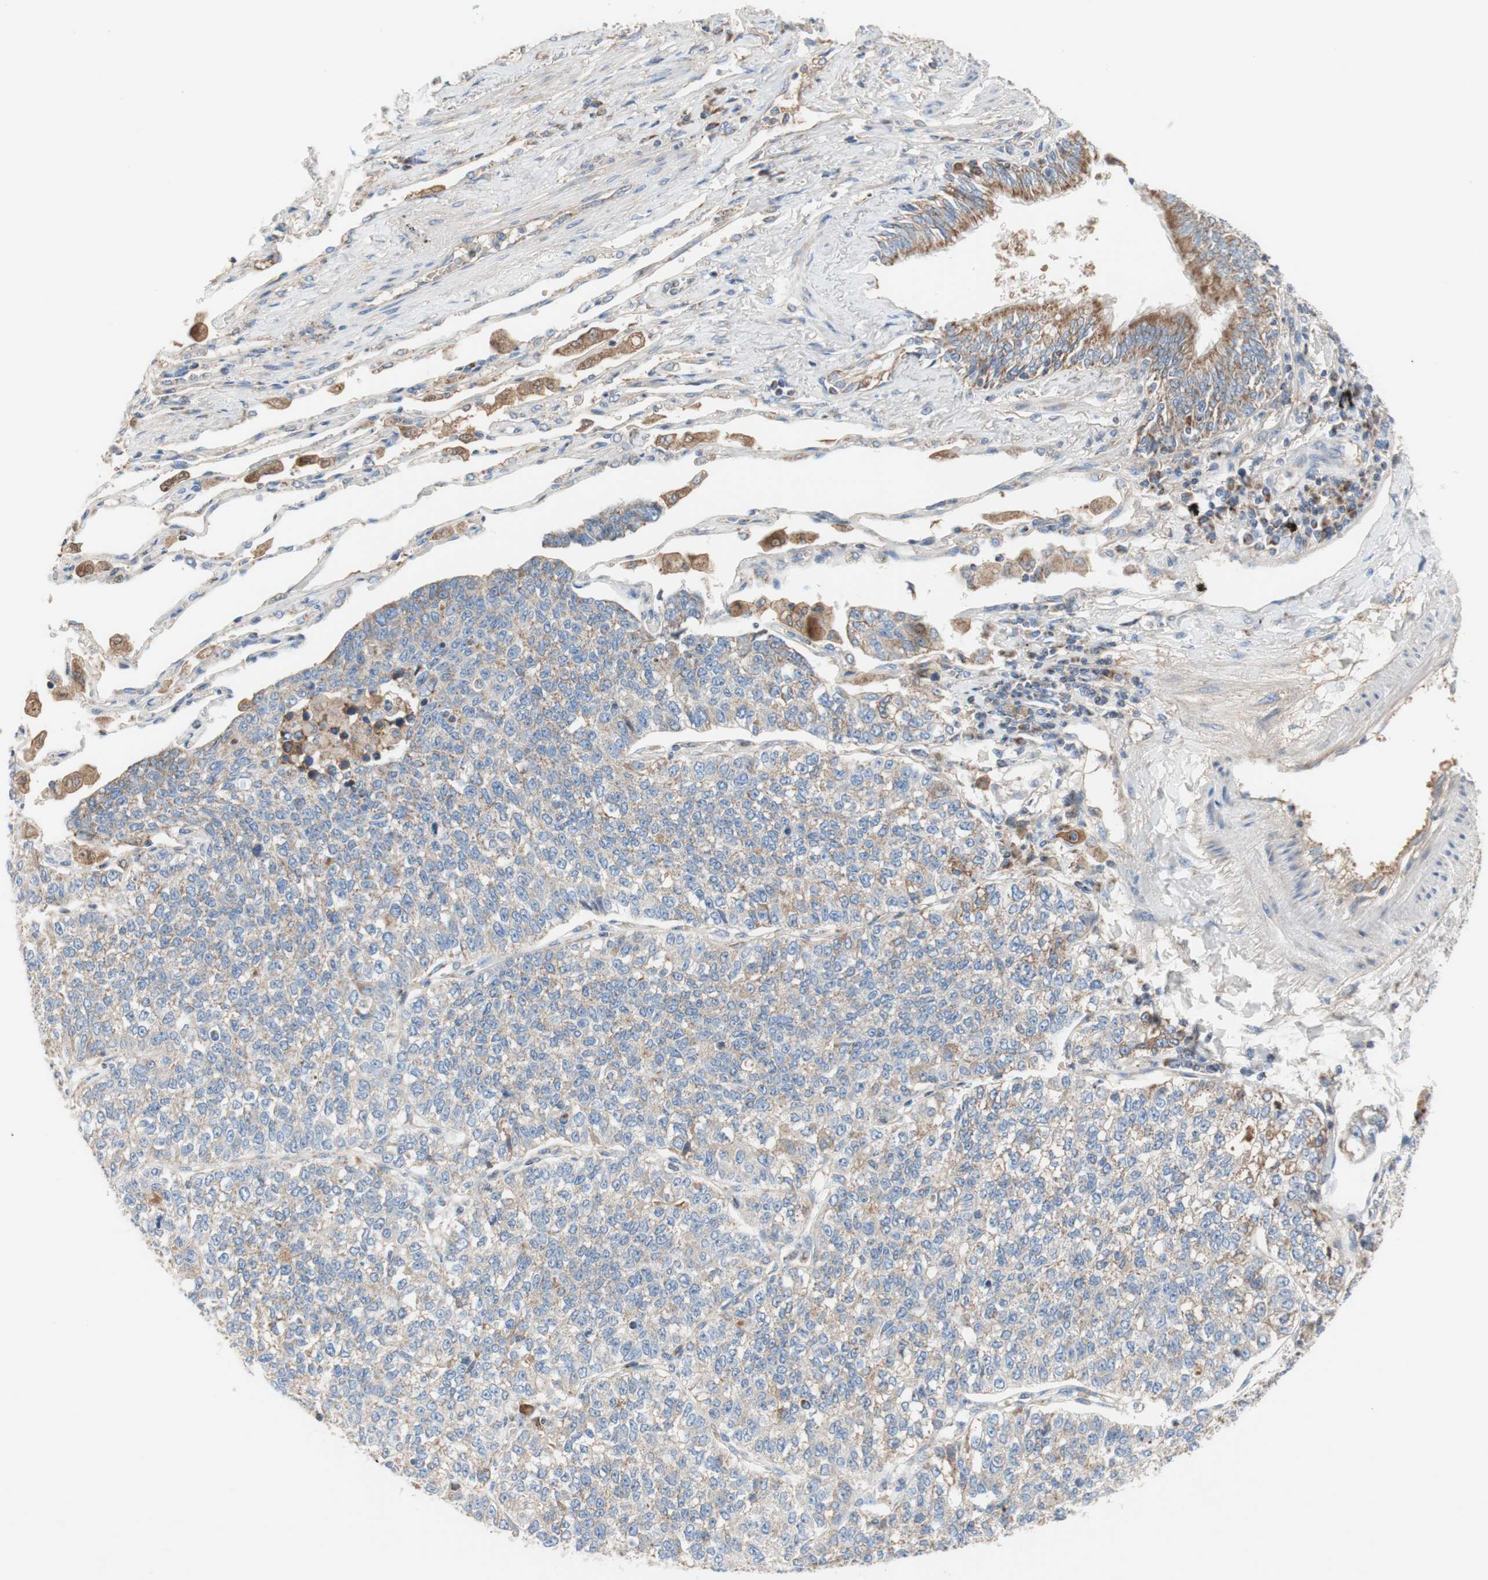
{"staining": {"intensity": "moderate", "quantity": "<25%", "location": "cytoplasmic/membranous"}, "tissue": "lung cancer", "cell_type": "Tumor cells", "image_type": "cancer", "snomed": [{"axis": "morphology", "description": "Adenocarcinoma, NOS"}, {"axis": "topography", "description": "Lung"}], "caption": "IHC (DAB (3,3'-diaminobenzidine)) staining of adenocarcinoma (lung) reveals moderate cytoplasmic/membranous protein positivity in approximately <25% of tumor cells.", "gene": "SDHB", "patient": {"sex": "male", "age": 49}}